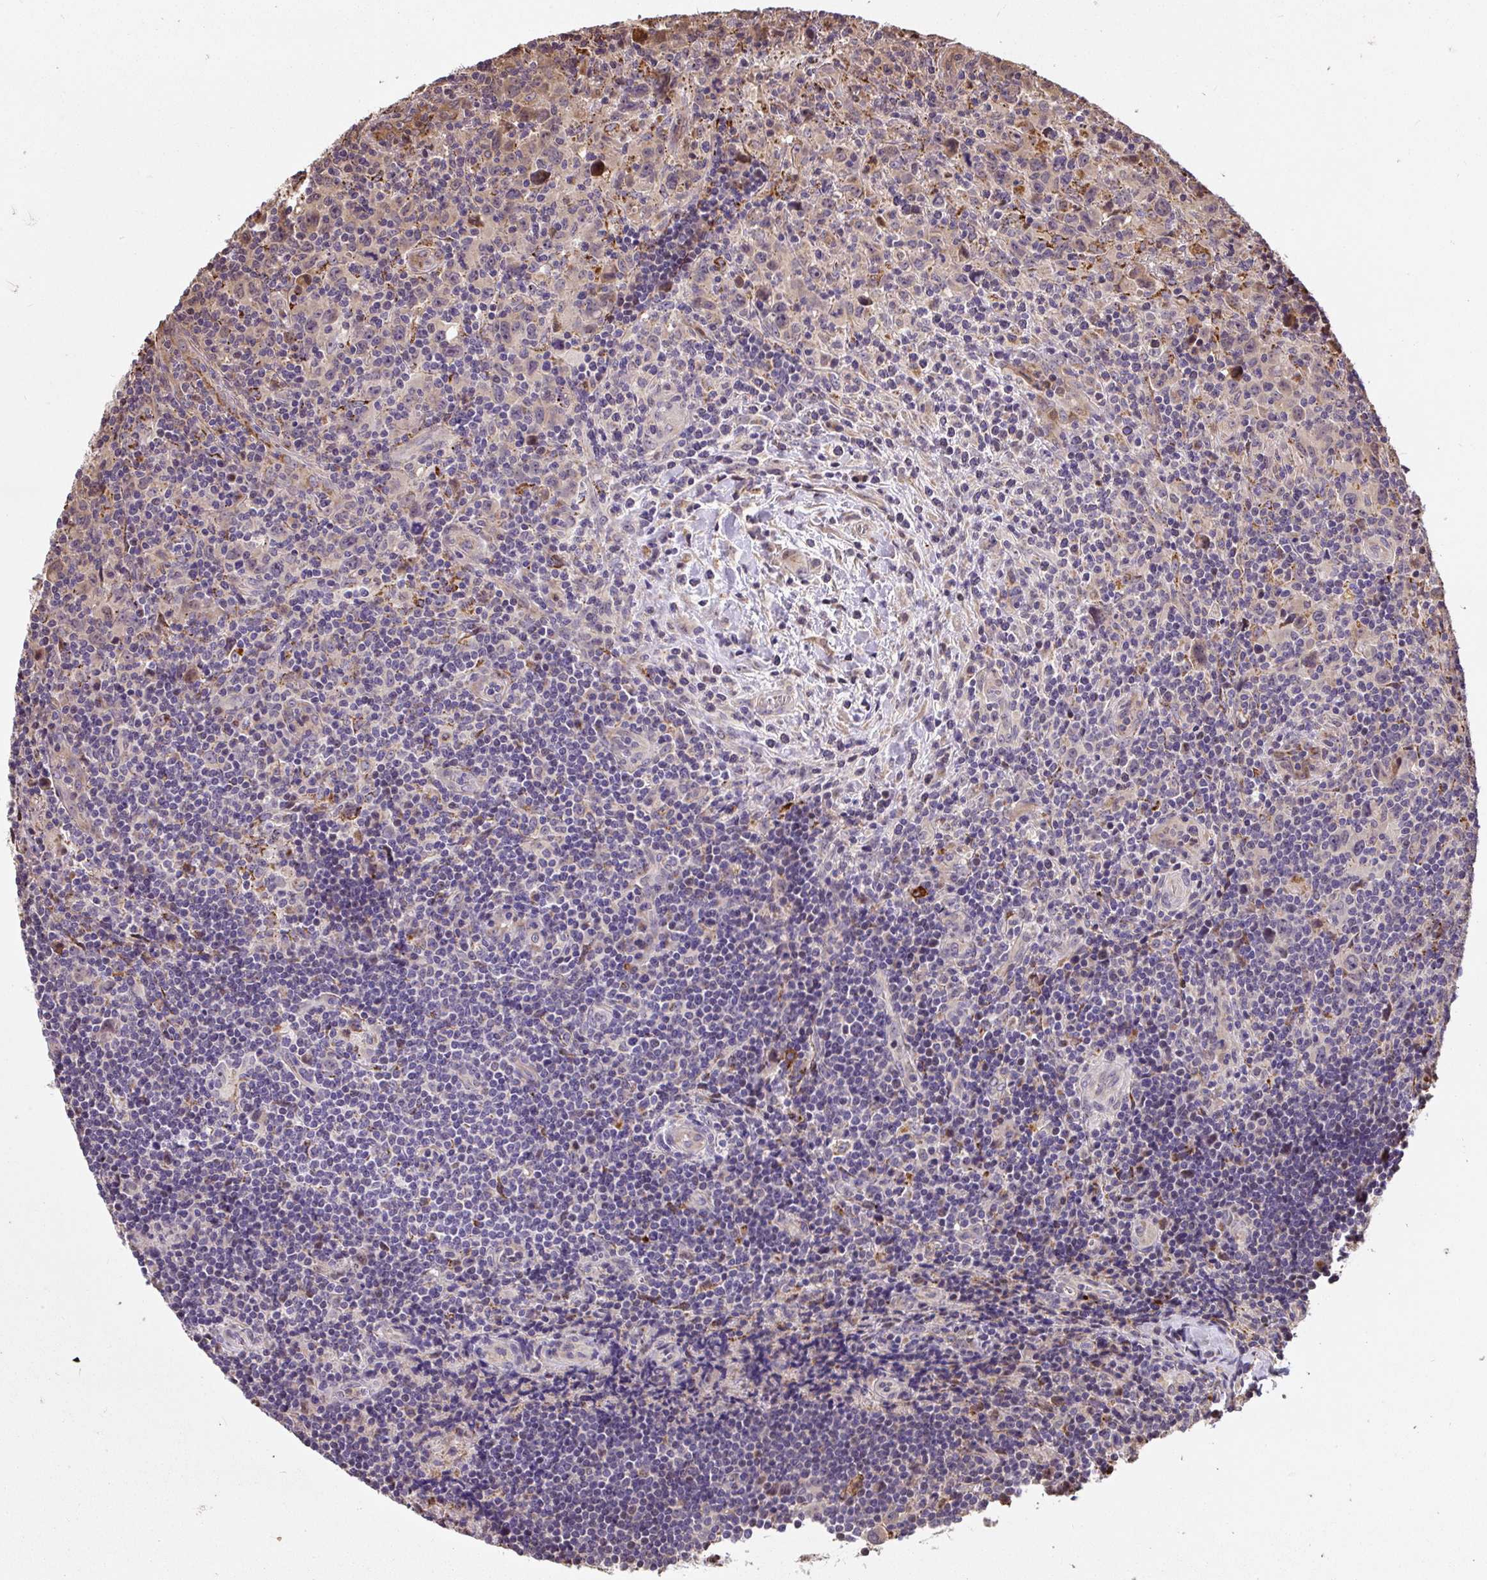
{"staining": {"intensity": "negative", "quantity": "none", "location": "none"}, "tissue": "lymphoma", "cell_type": "Tumor cells", "image_type": "cancer", "snomed": [{"axis": "morphology", "description": "Hodgkin's disease, NOS"}, {"axis": "topography", "description": "Lymph node"}], "caption": "High magnification brightfield microscopy of Hodgkin's disease stained with DAB (brown) and counterstained with hematoxylin (blue): tumor cells show no significant staining.", "gene": "PUS7L", "patient": {"sex": "female", "age": 18}}